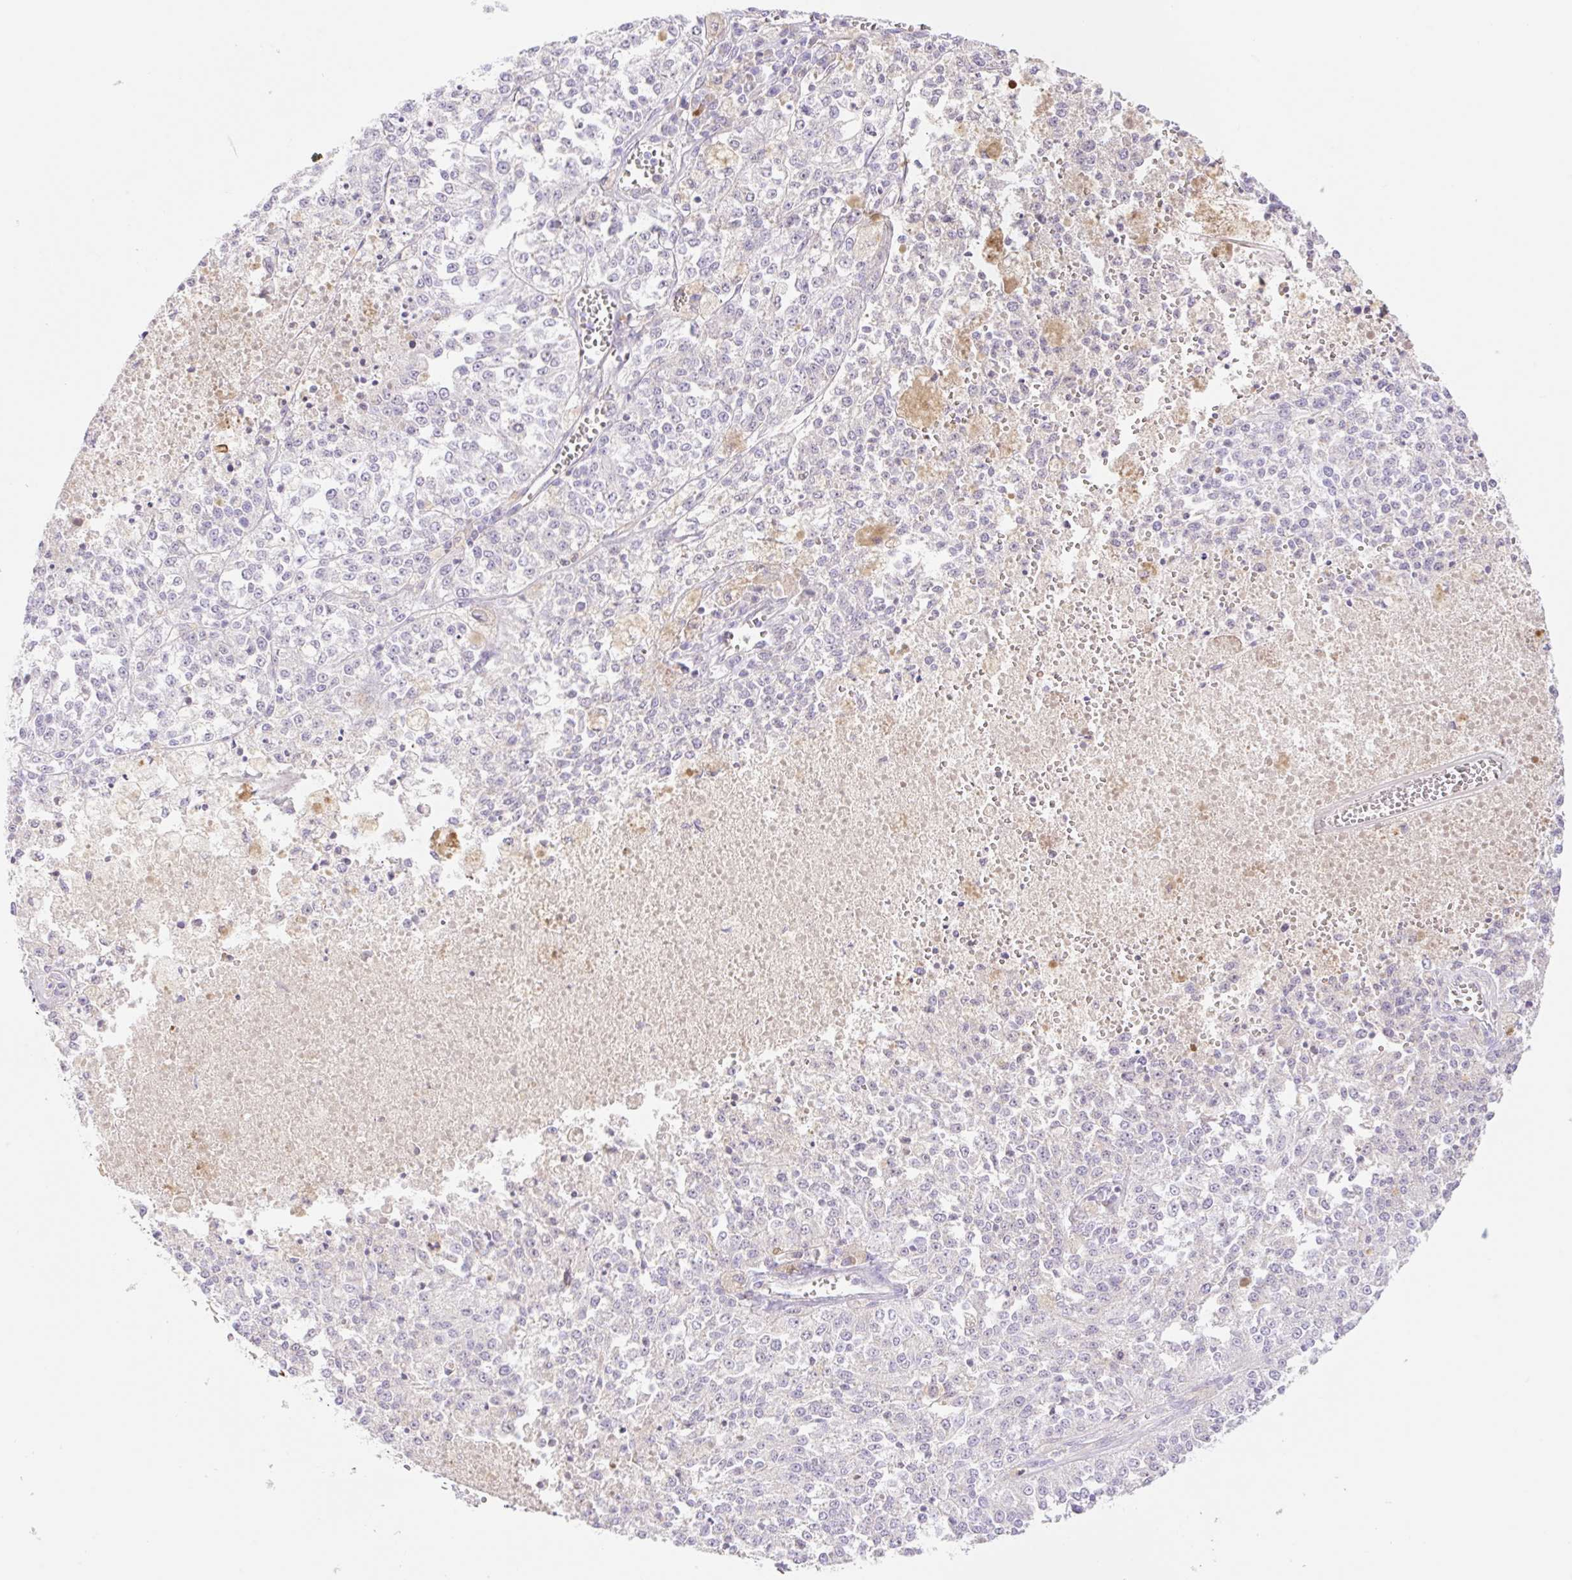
{"staining": {"intensity": "negative", "quantity": "none", "location": "none"}, "tissue": "melanoma", "cell_type": "Tumor cells", "image_type": "cancer", "snomed": [{"axis": "morphology", "description": "Malignant melanoma, NOS"}, {"axis": "topography", "description": "Skin"}], "caption": "IHC micrograph of neoplastic tissue: human malignant melanoma stained with DAB demonstrates no significant protein expression in tumor cells.", "gene": "DENND5A", "patient": {"sex": "female", "age": 64}}